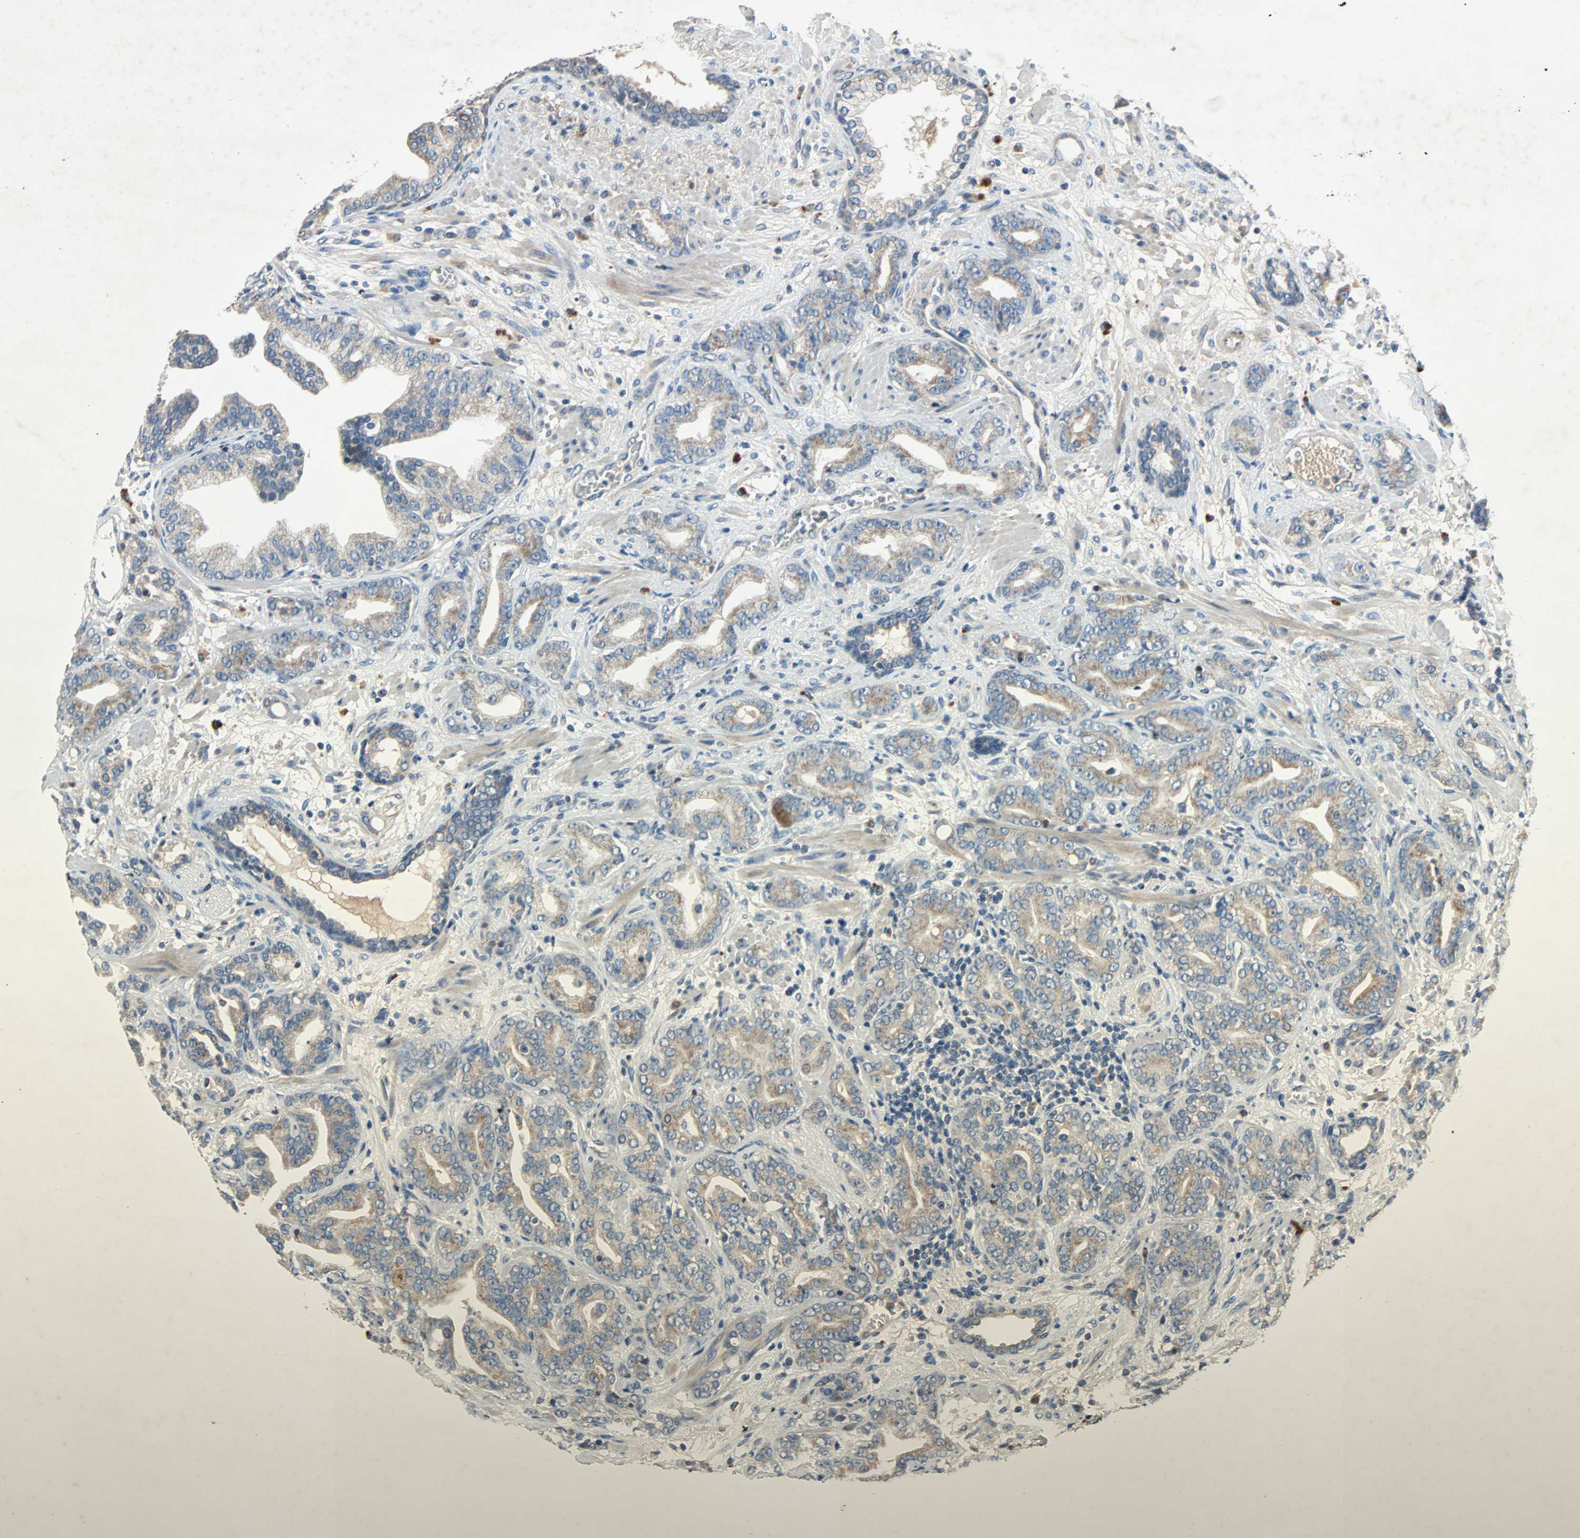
{"staining": {"intensity": "weak", "quantity": ">75%", "location": "cytoplasmic/membranous"}, "tissue": "prostate cancer", "cell_type": "Tumor cells", "image_type": "cancer", "snomed": [{"axis": "morphology", "description": "Adenocarcinoma, Low grade"}, {"axis": "topography", "description": "Prostate"}], "caption": "About >75% of tumor cells in human prostate cancer (adenocarcinoma (low-grade)) reveal weak cytoplasmic/membranous protein expression as visualized by brown immunohistochemical staining.", "gene": "XYLT1", "patient": {"sex": "male", "age": 63}}